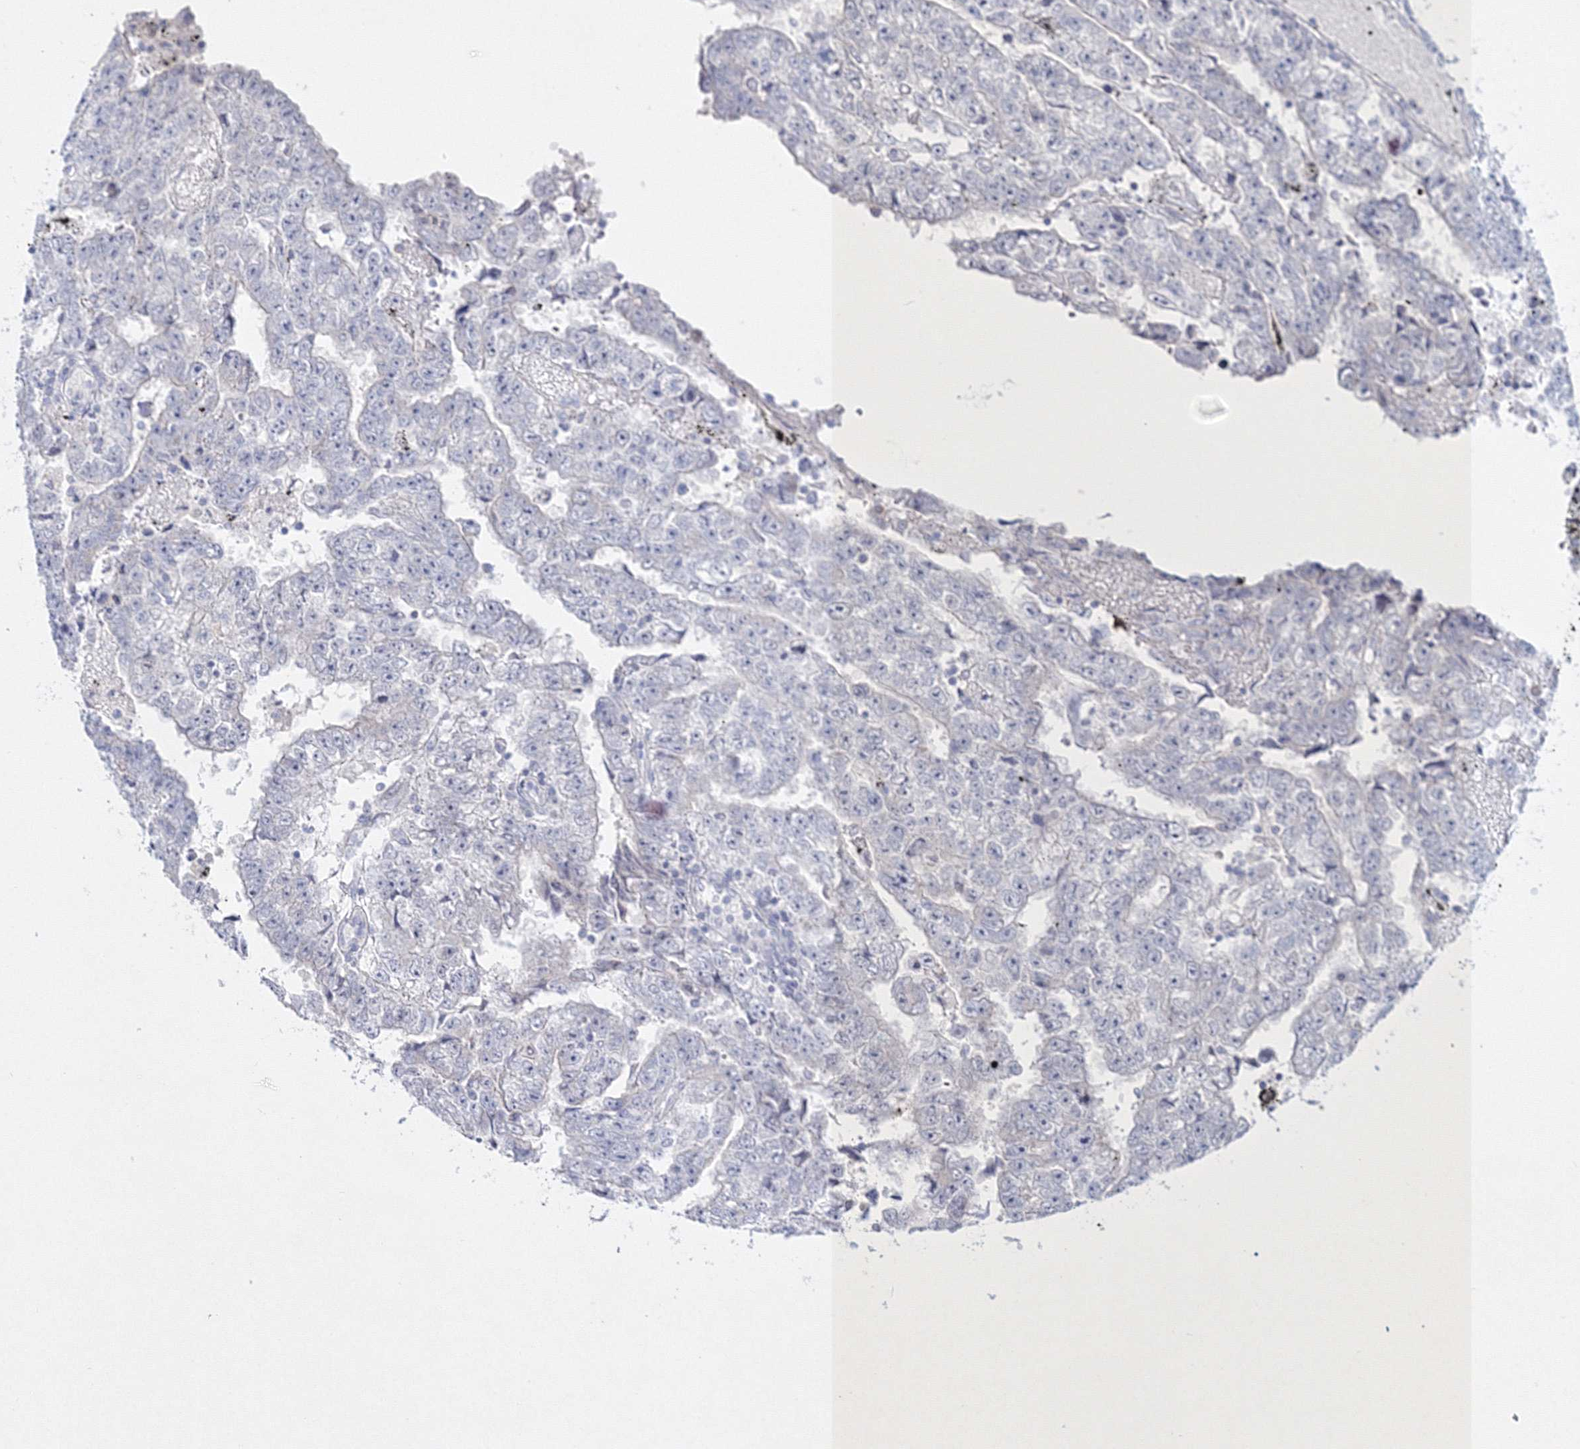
{"staining": {"intensity": "negative", "quantity": "none", "location": "none"}, "tissue": "testis cancer", "cell_type": "Tumor cells", "image_type": "cancer", "snomed": [{"axis": "morphology", "description": "Carcinoma, Embryonal, NOS"}, {"axis": "topography", "description": "Testis"}], "caption": "Immunohistochemistry (IHC) histopathology image of neoplastic tissue: human testis embryonal carcinoma stained with DAB (3,3'-diaminobenzidine) displays no significant protein positivity in tumor cells.", "gene": "NEU4", "patient": {"sex": "male", "age": 25}}